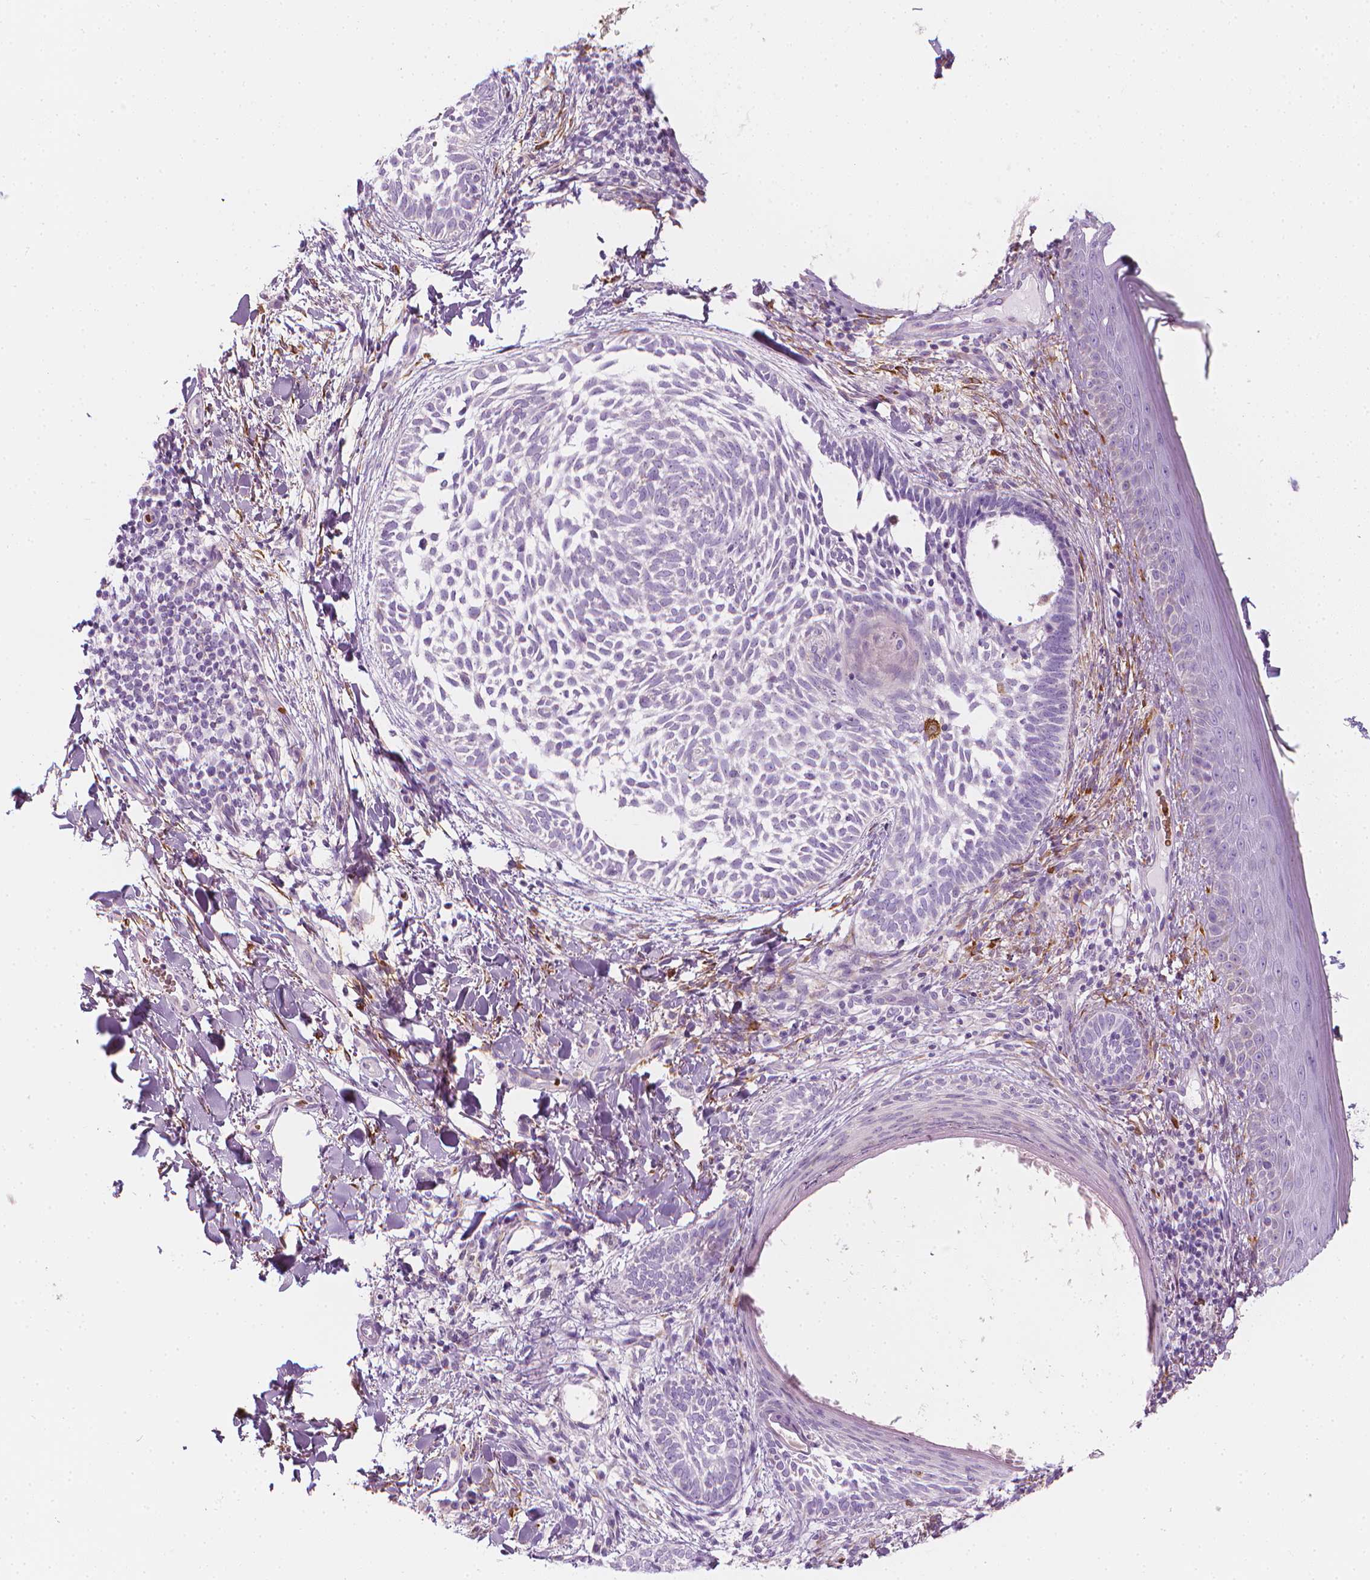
{"staining": {"intensity": "negative", "quantity": "none", "location": "none"}, "tissue": "skin cancer", "cell_type": "Tumor cells", "image_type": "cancer", "snomed": [{"axis": "morphology", "description": "Normal tissue, NOS"}, {"axis": "morphology", "description": "Basal cell carcinoma"}, {"axis": "topography", "description": "Skin"}], "caption": "The image reveals no staining of tumor cells in basal cell carcinoma (skin). The staining is performed using DAB (3,3'-diaminobenzidine) brown chromogen with nuclei counter-stained in using hematoxylin.", "gene": "CES1", "patient": {"sex": "male", "age": 46}}